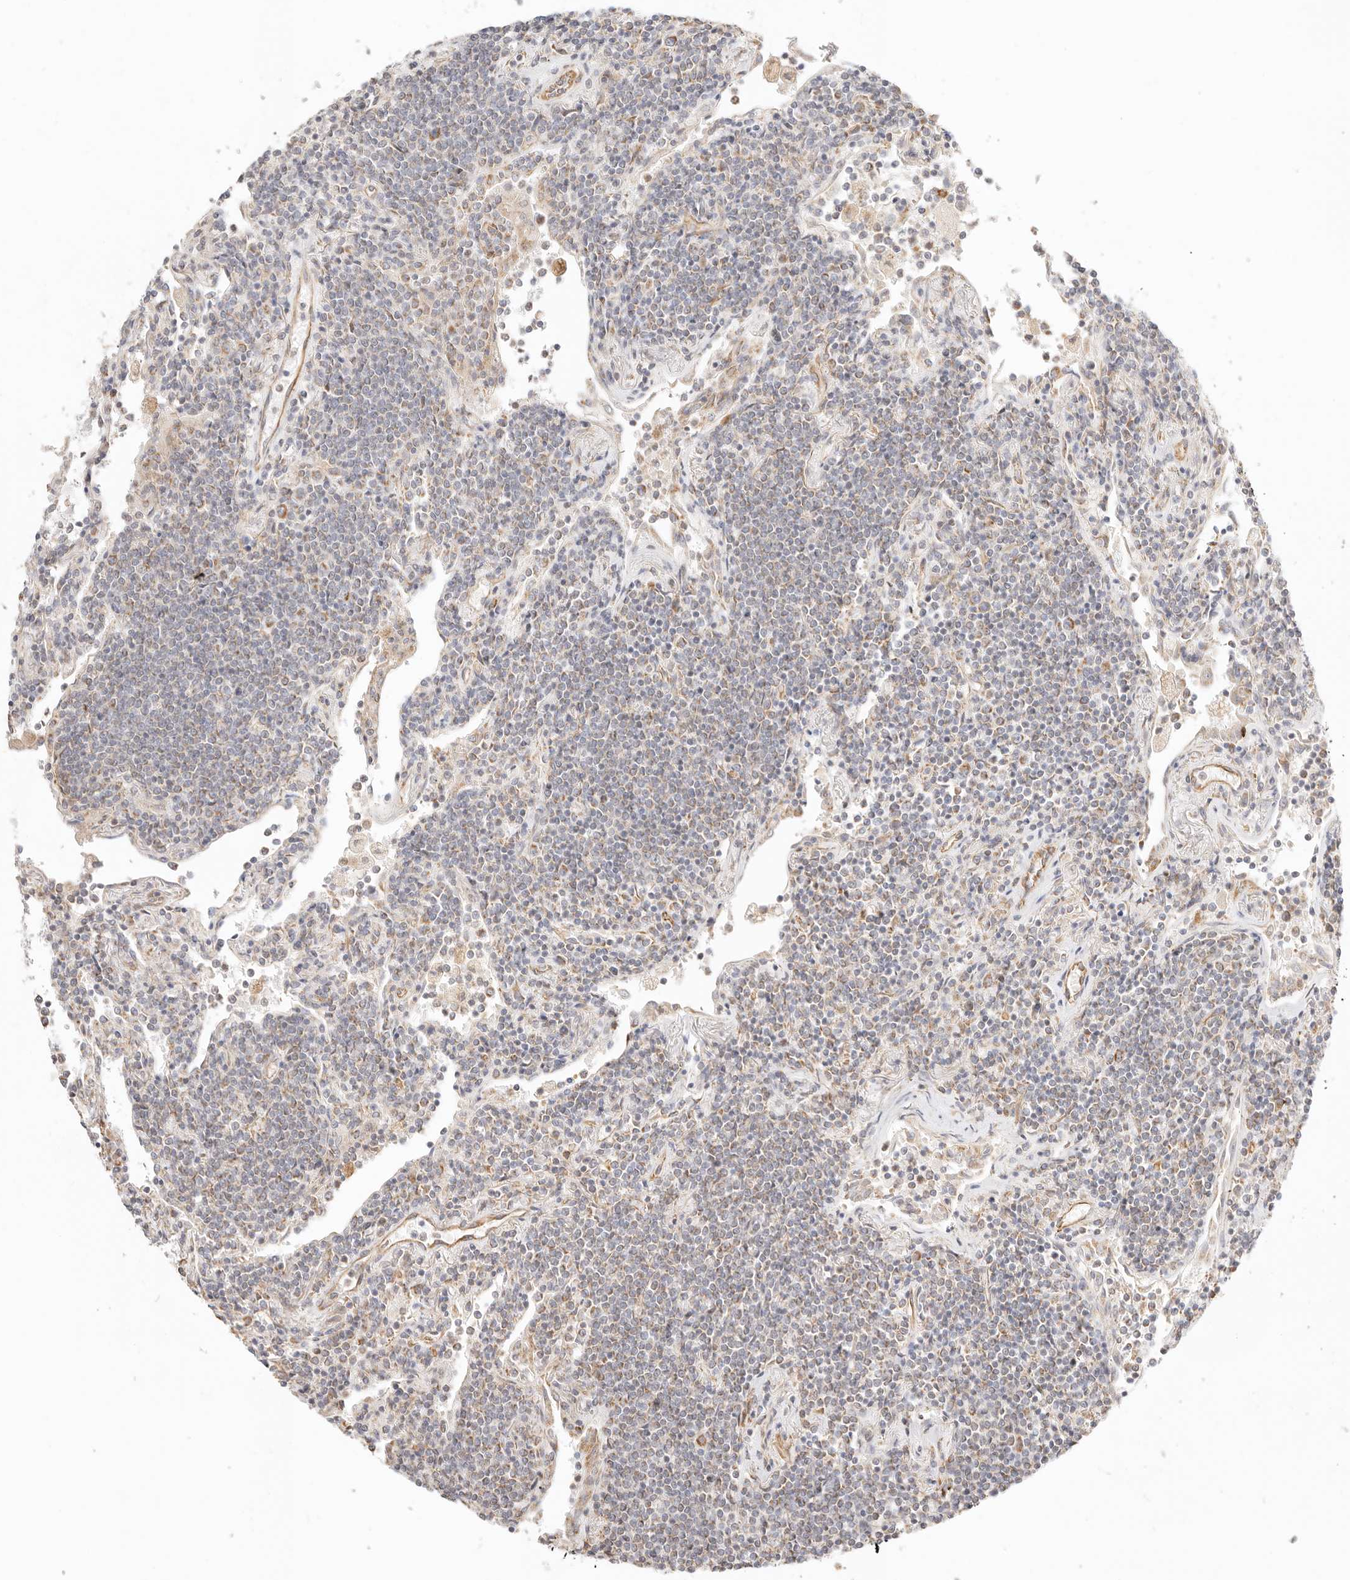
{"staining": {"intensity": "weak", "quantity": ">75%", "location": "cytoplasmic/membranous"}, "tissue": "lymphoma", "cell_type": "Tumor cells", "image_type": "cancer", "snomed": [{"axis": "morphology", "description": "Malignant lymphoma, non-Hodgkin's type, Low grade"}, {"axis": "topography", "description": "Lung"}], "caption": "Malignant lymphoma, non-Hodgkin's type (low-grade) tissue displays weak cytoplasmic/membranous expression in approximately >75% of tumor cells, visualized by immunohistochemistry. (DAB (3,3'-diaminobenzidine) = brown stain, brightfield microscopy at high magnification).", "gene": "ZC3H11A", "patient": {"sex": "female", "age": 71}}